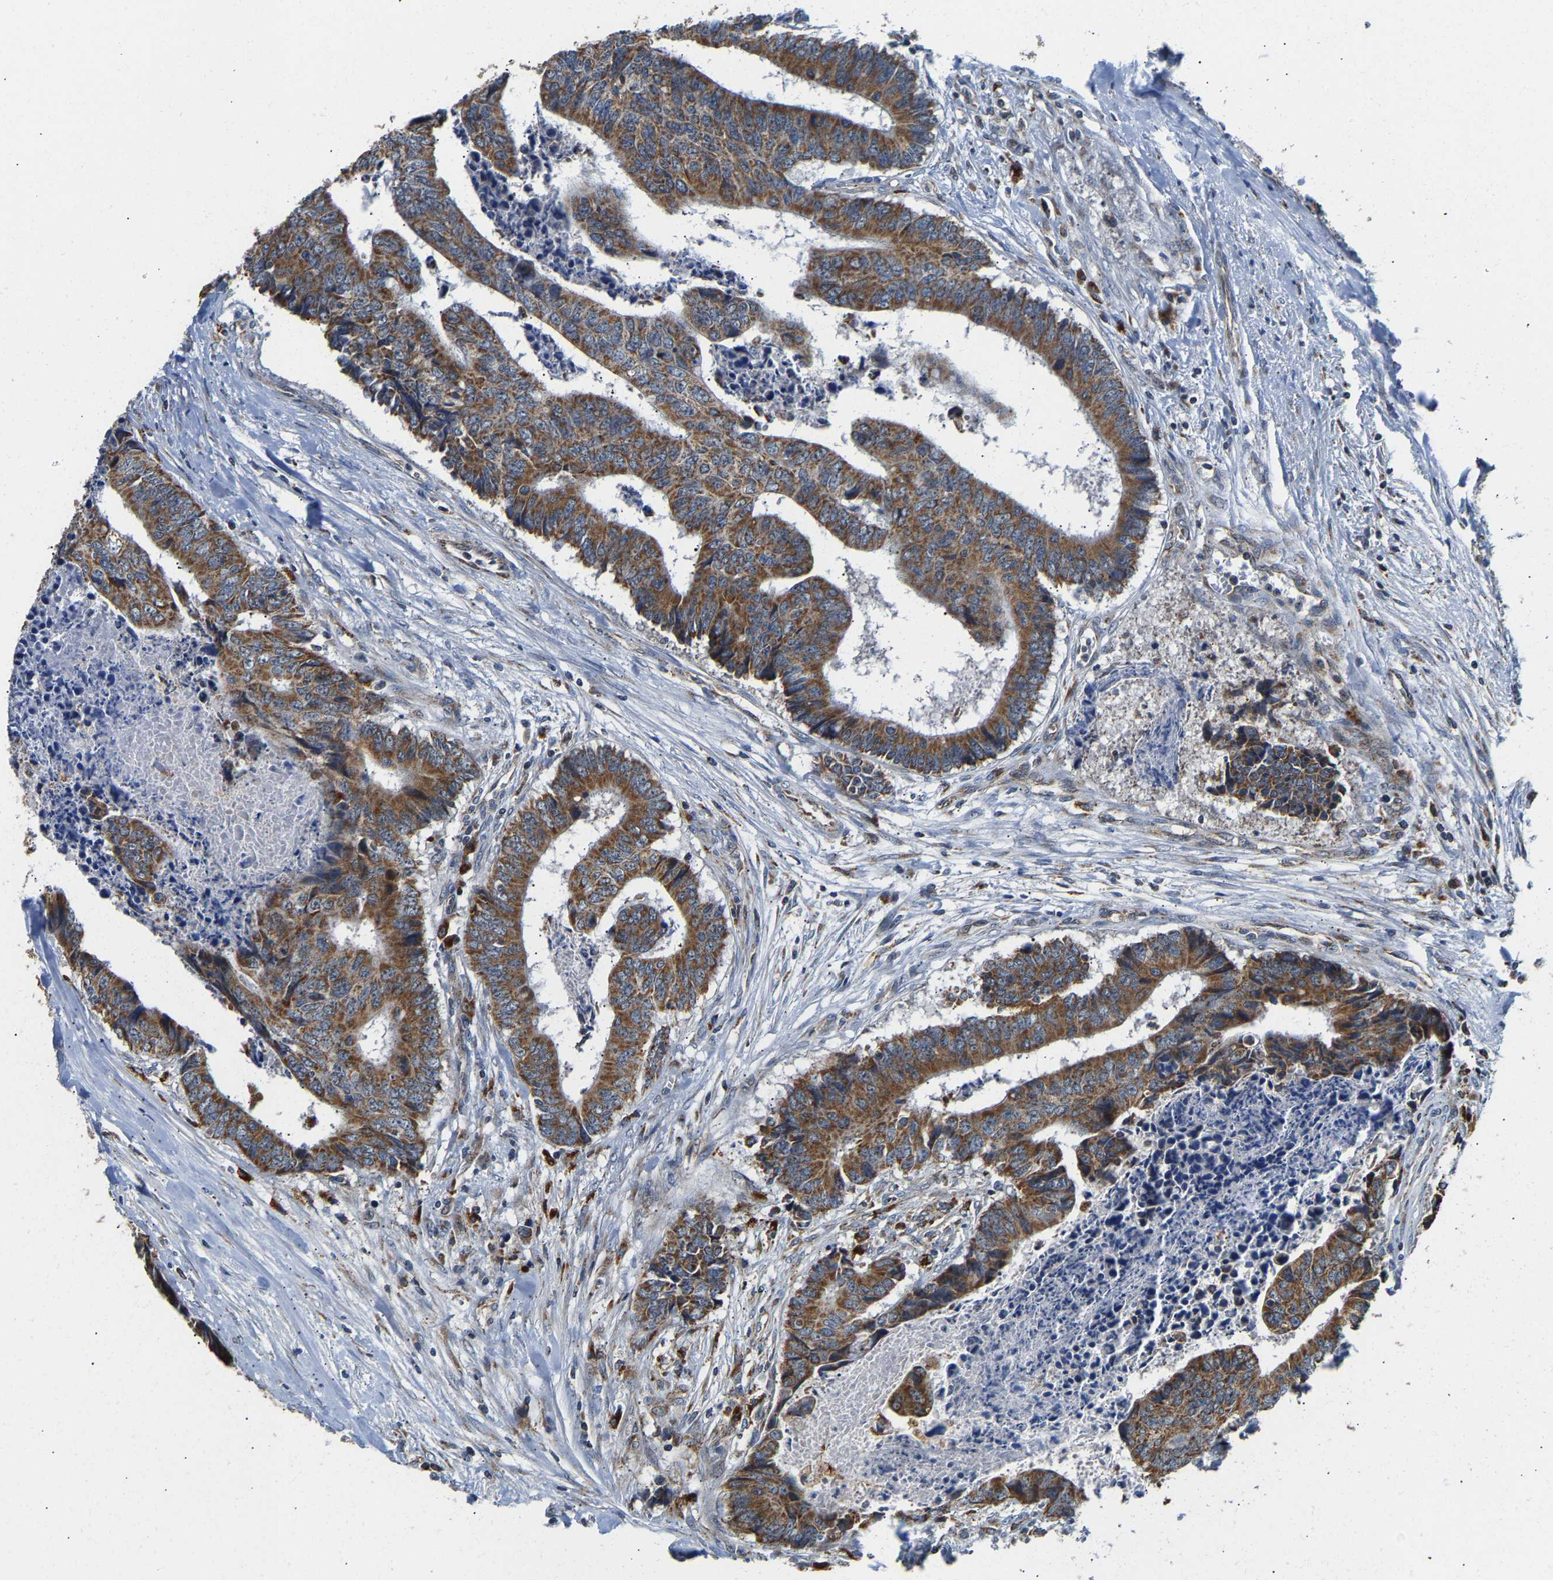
{"staining": {"intensity": "moderate", "quantity": ">75%", "location": "cytoplasmic/membranous"}, "tissue": "colorectal cancer", "cell_type": "Tumor cells", "image_type": "cancer", "snomed": [{"axis": "morphology", "description": "Adenocarcinoma, NOS"}, {"axis": "topography", "description": "Rectum"}], "caption": "A histopathology image showing moderate cytoplasmic/membranous positivity in approximately >75% of tumor cells in colorectal adenocarcinoma, as visualized by brown immunohistochemical staining.", "gene": "GIMAP7", "patient": {"sex": "male", "age": 84}}